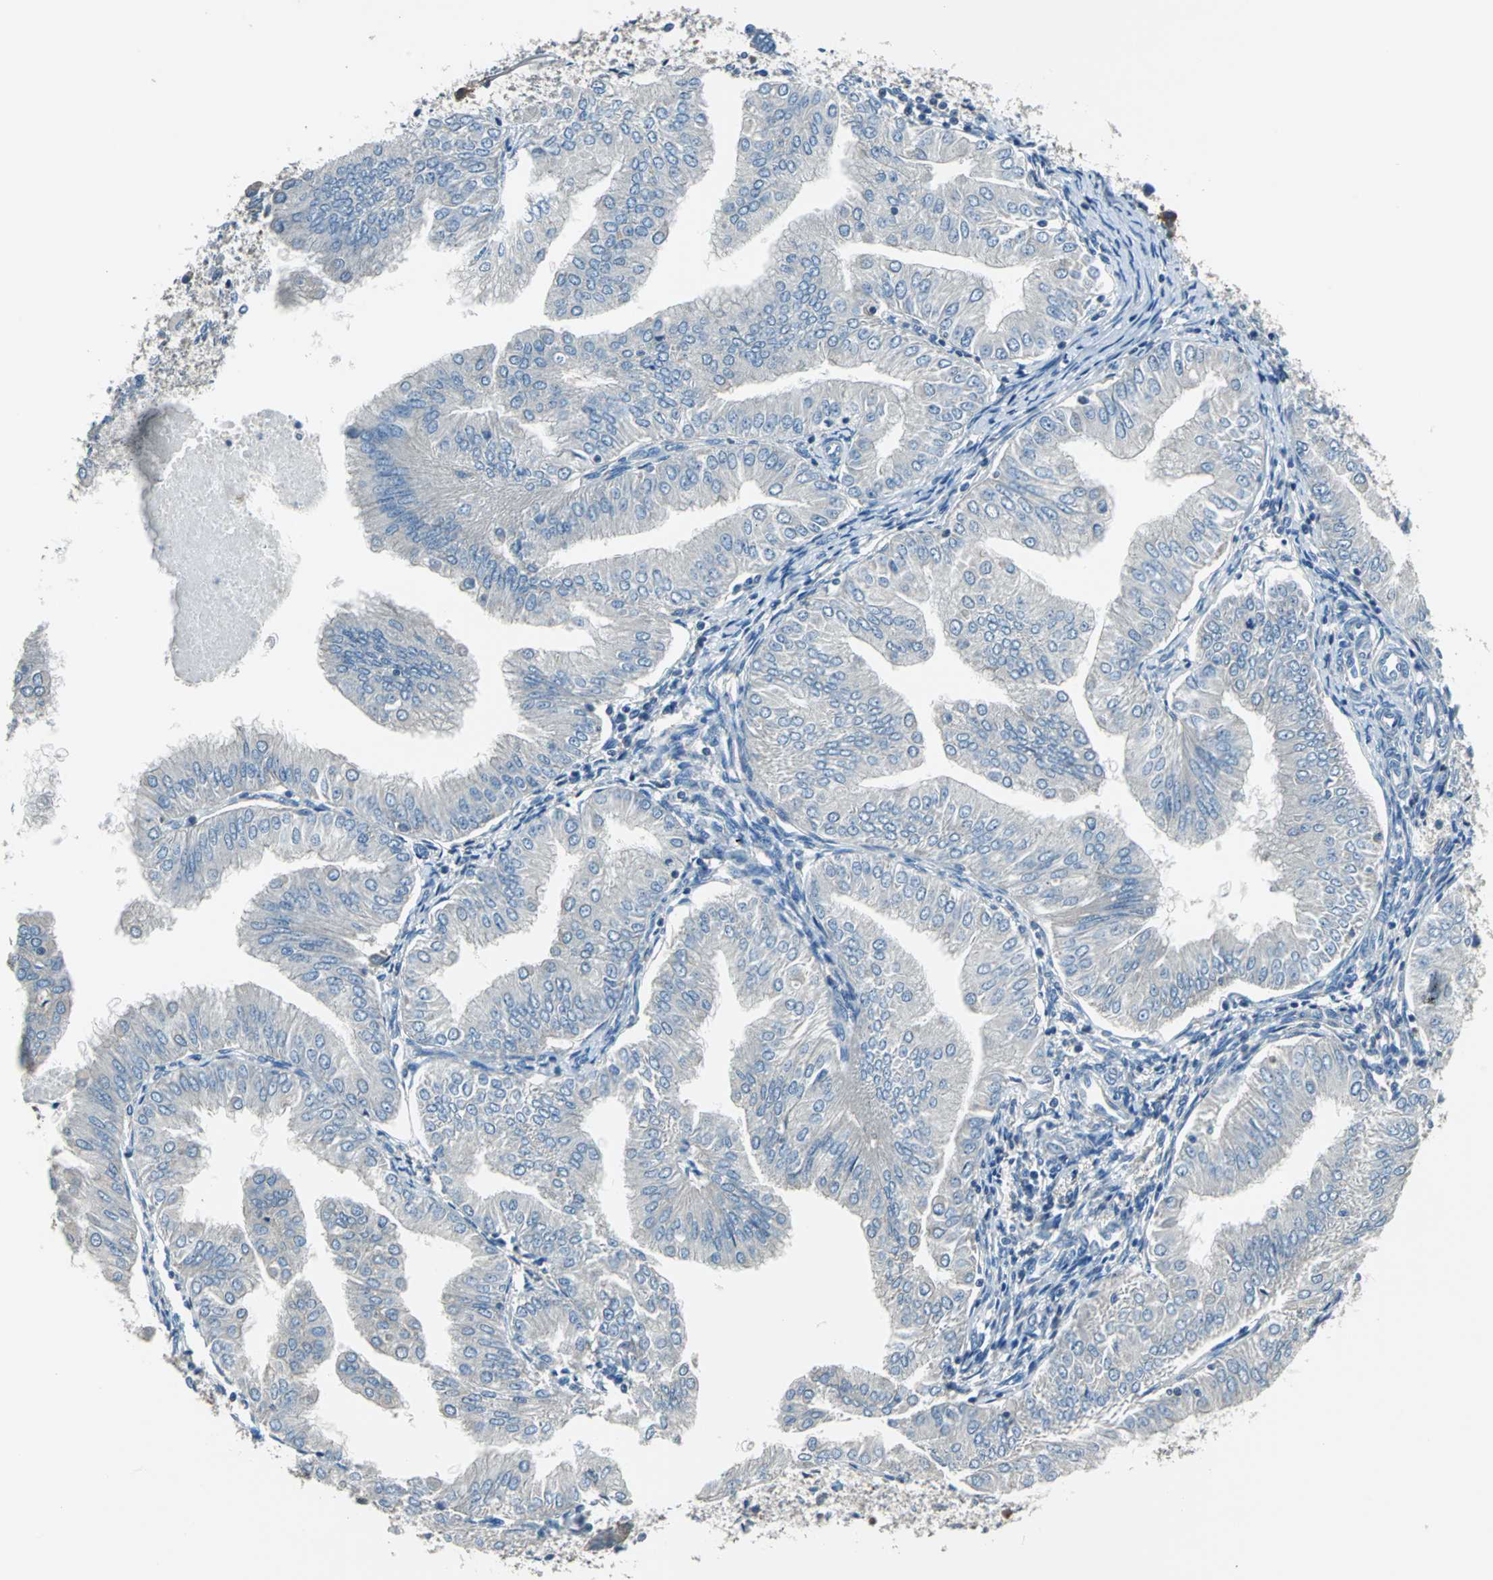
{"staining": {"intensity": "negative", "quantity": "none", "location": "none"}, "tissue": "endometrial cancer", "cell_type": "Tumor cells", "image_type": "cancer", "snomed": [{"axis": "morphology", "description": "Adenocarcinoma, NOS"}, {"axis": "topography", "description": "Endometrium"}], "caption": "IHC image of endometrial cancer stained for a protein (brown), which demonstrates no staining in tumor cells.", "gene": "PRKCA", "patient": {"sex": "female", "age": 53}}